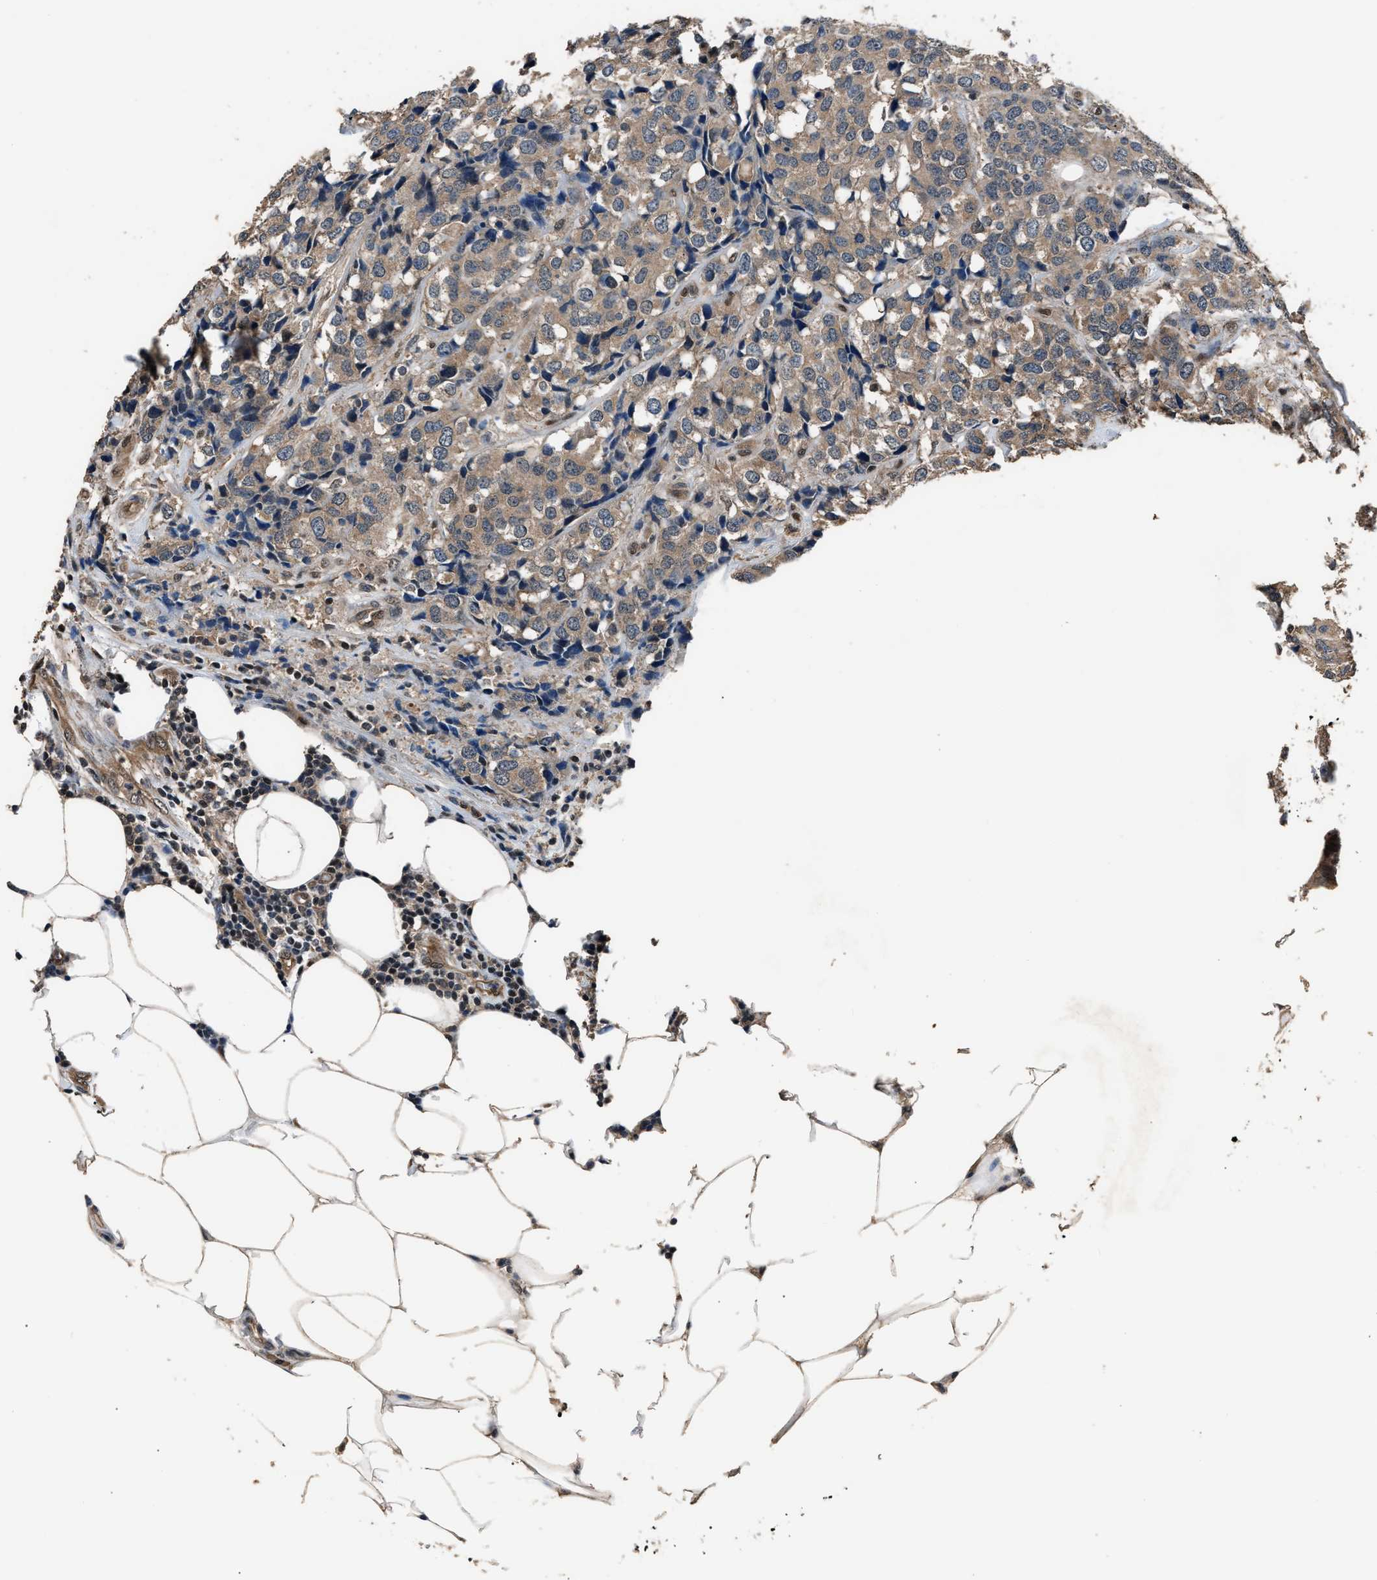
{"staining": {"intensity": "moderate", "quantity": ">75%", "location": "cytoplasmic/membranous"}, "tissue": "breast cancer", "cell_type": "Tumor cells", "image_type": "cancer", "snomed": [{"axis": "morphology", "description": "Lobular carcinoma"}, {"axis": "topography", "description": "Breast"}], "caption": "Brown immunohistochemical staining in breast lobular carcinoma shows moderate cytoplasmic/membranous staining in about >75% of tumor cells. Ihc stains the protein of interest in brown and the nuclei are stained blue.", "gene": "DFFA", "patient": {"sex": "female", "age": 59}}